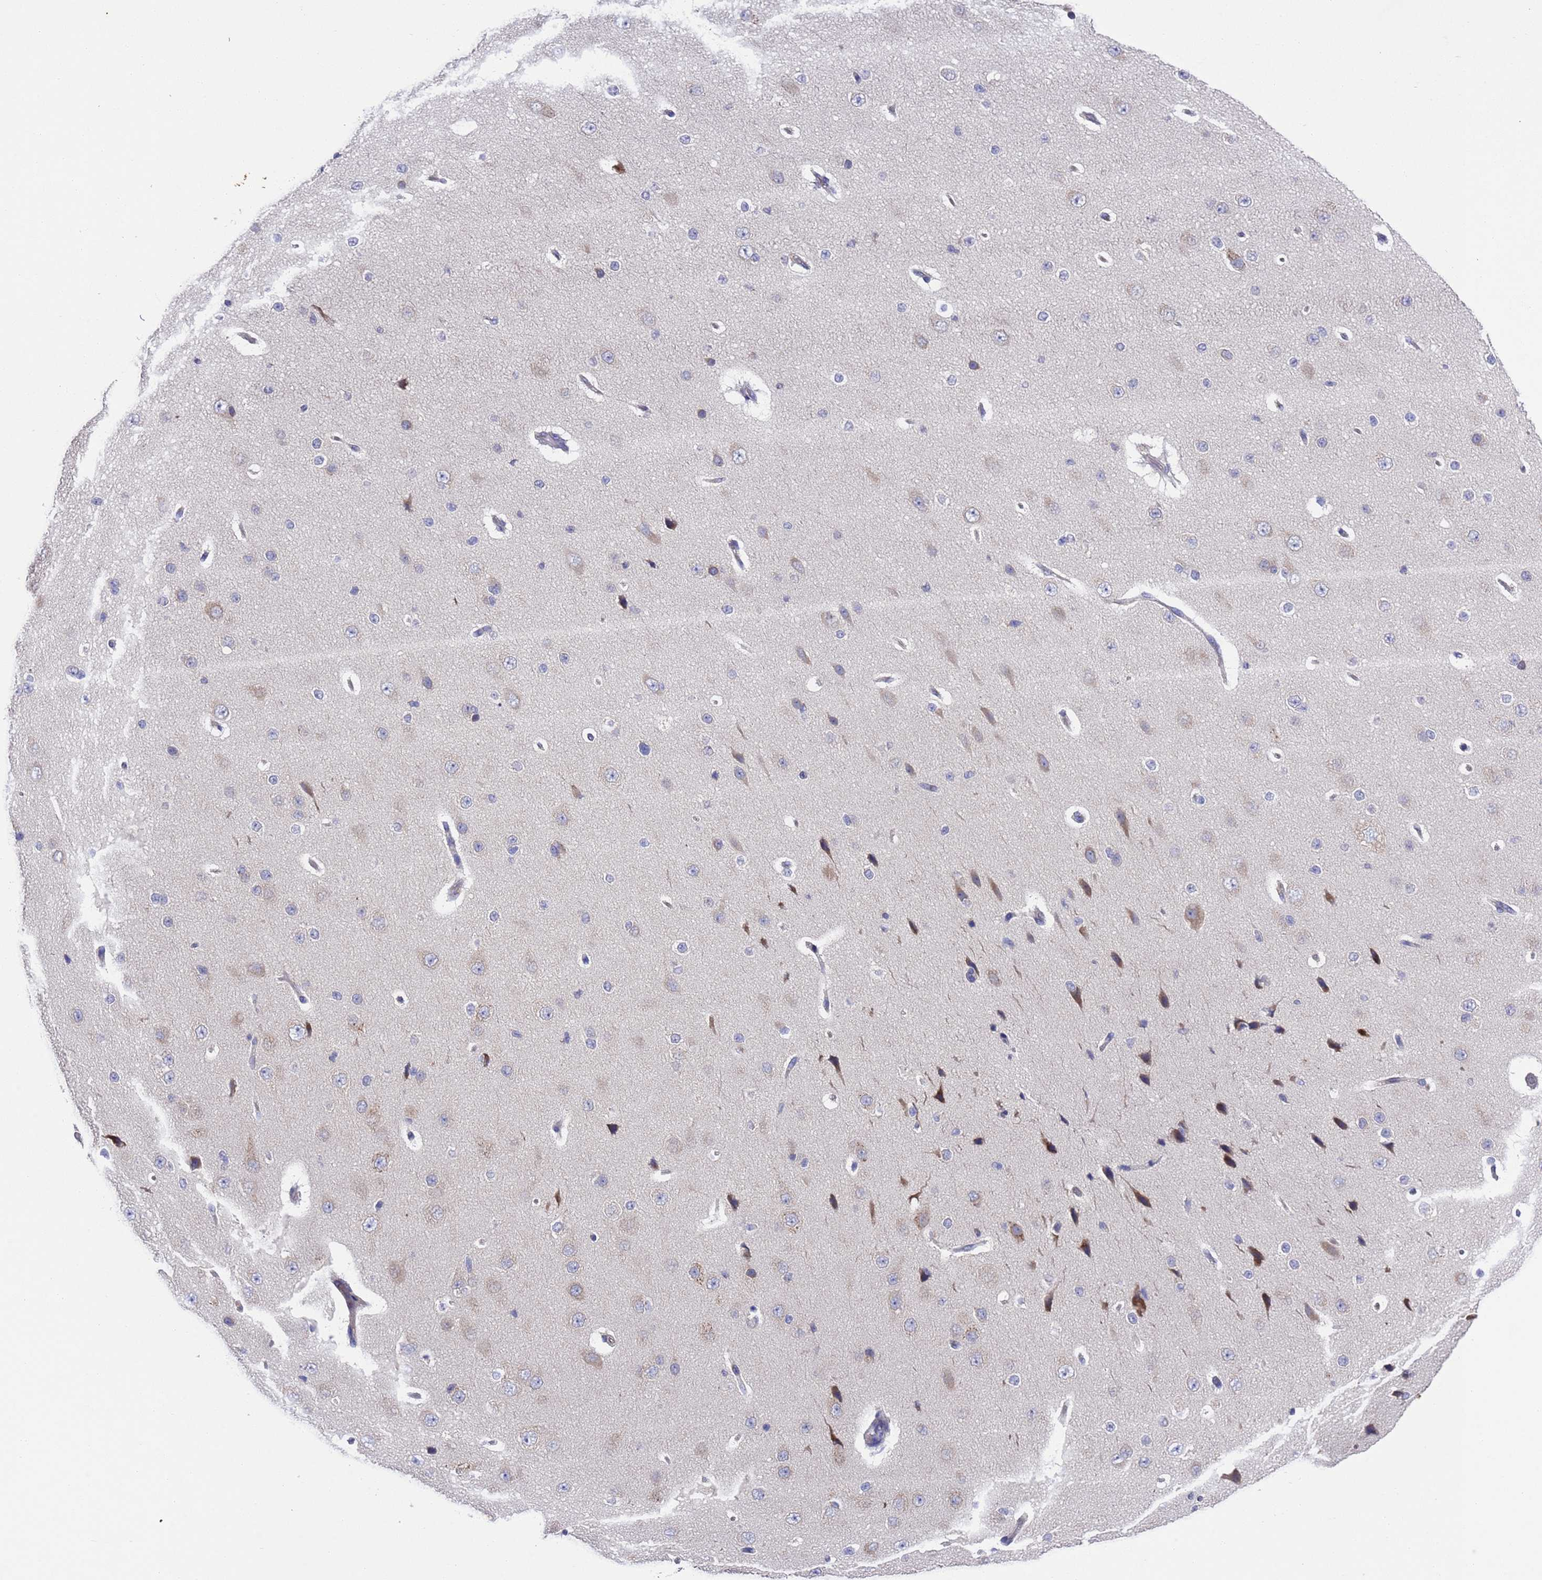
{"staining": {"intensity": "negative", "quantity": "none", "location": "none"}, "tissue": "cerebral cortex", "cell_type": "Endothelial cells", "image_type": "normal", "snomed": [{"axis": "morphology", "description": "Normal tissue, NOS"}, {"axis": "morphology", "description": "Developmental malformation"}, {"axis": "topography", "description": "Cerebral cortex"}], "caption": "DAB immunohistochemical staining of benign cerebral cortex demonstrates no significant positivity in endothelial cells.", "gene": "DCAF12L1", "patient": {"sex": "female", "age": 30}}